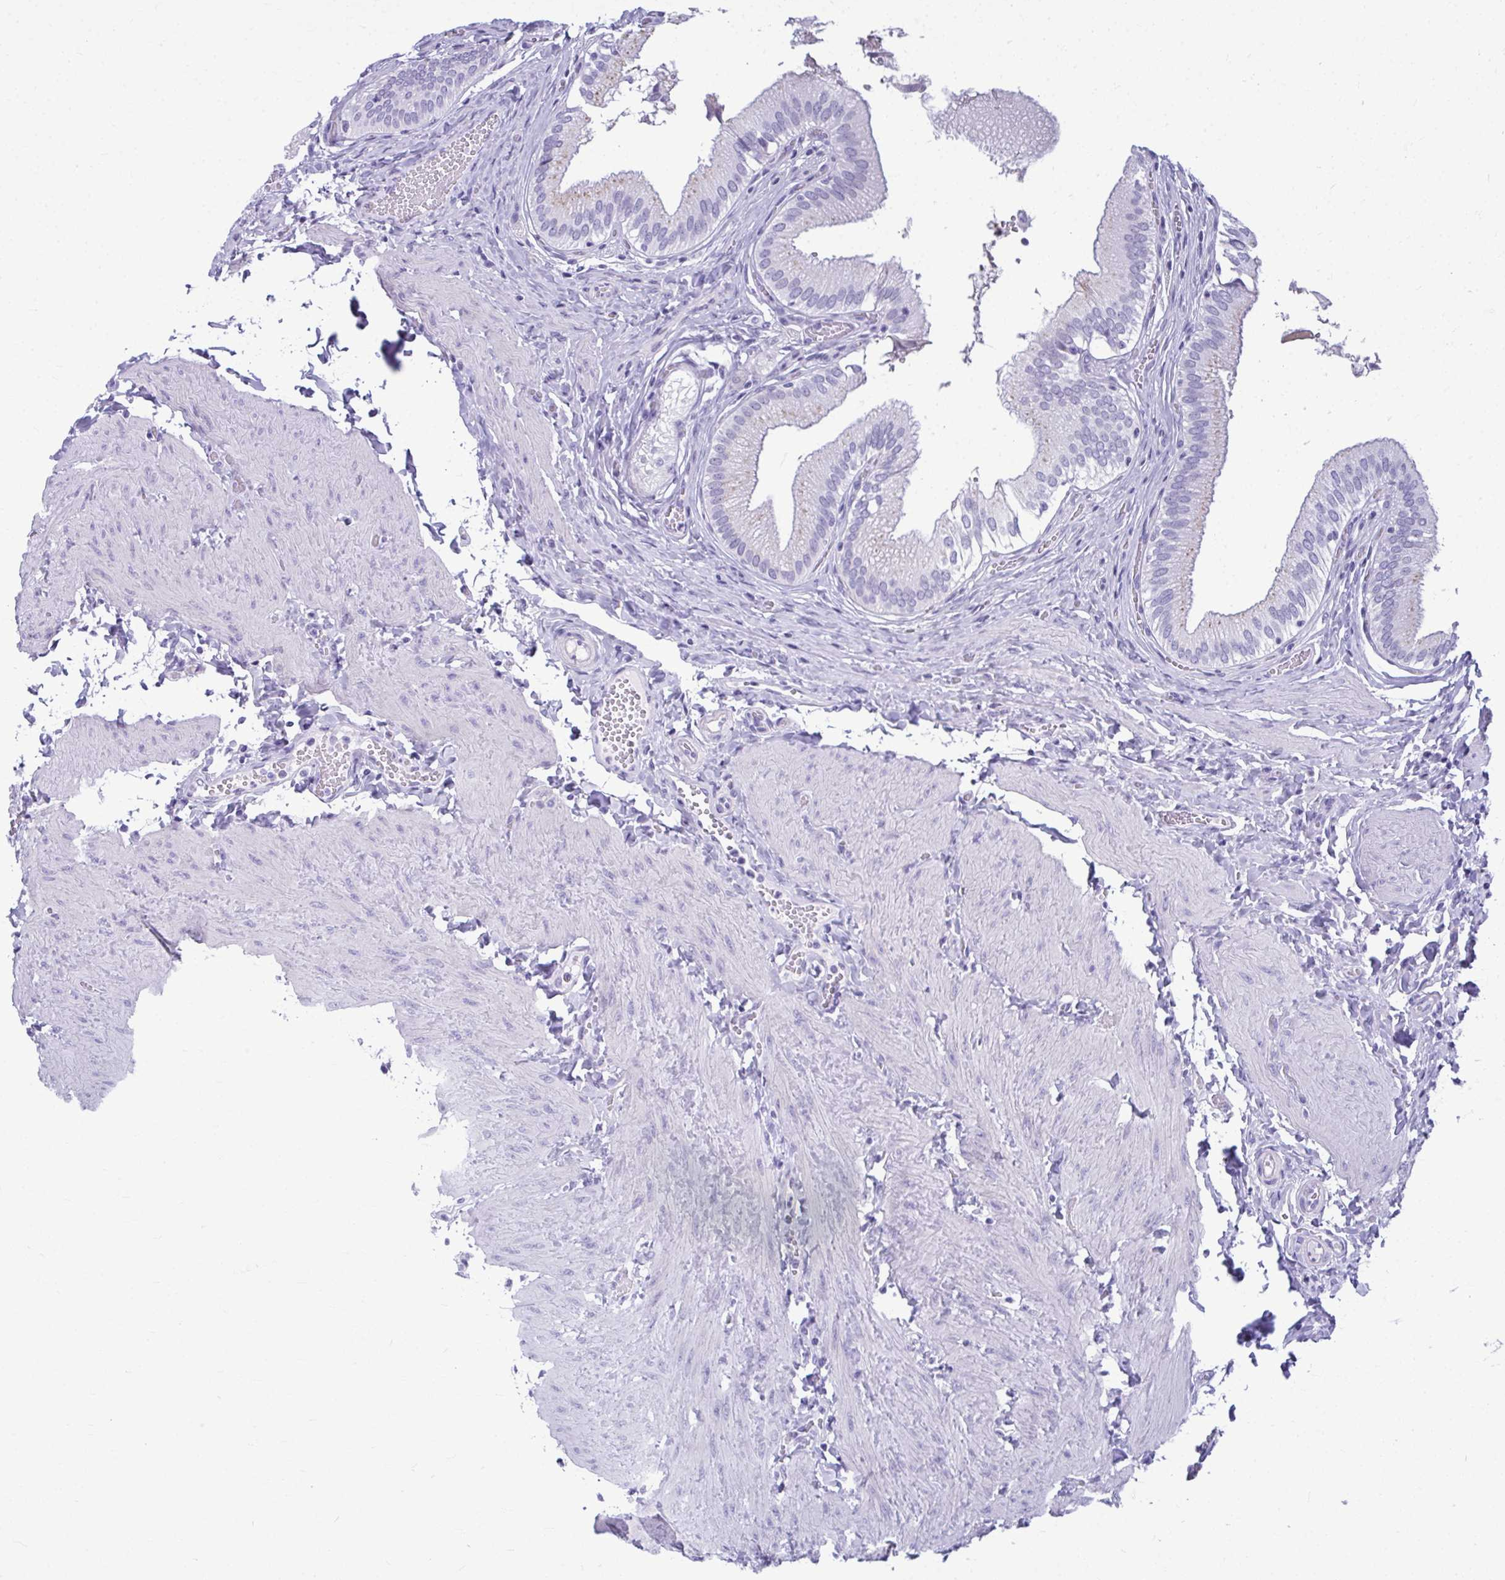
{"staining": {"intensity": "weak", "quantity": "<25%", "location": "cytoplasmic/membranous"}, "tissue": "gallbladder", "cell_type": "Glandular cells", "image_type": "normal", "snomed": [{"axis": "morphology", "description": "Normal tissue, NOS"}, {"axis": "topography", "description": "Gallbladder"}, {"axis": "topography", "description": "Peripheral nerve tissue"}], "caption": "Glandular cells show no significant staining in unremarkable gallbladder. (DAB (3,3'-diaminobenzidine) immunohistochemistry with hematoxylin counter stain).", "gene": "SERPINI1", "patient": {"sex": "male", "age": 17}}